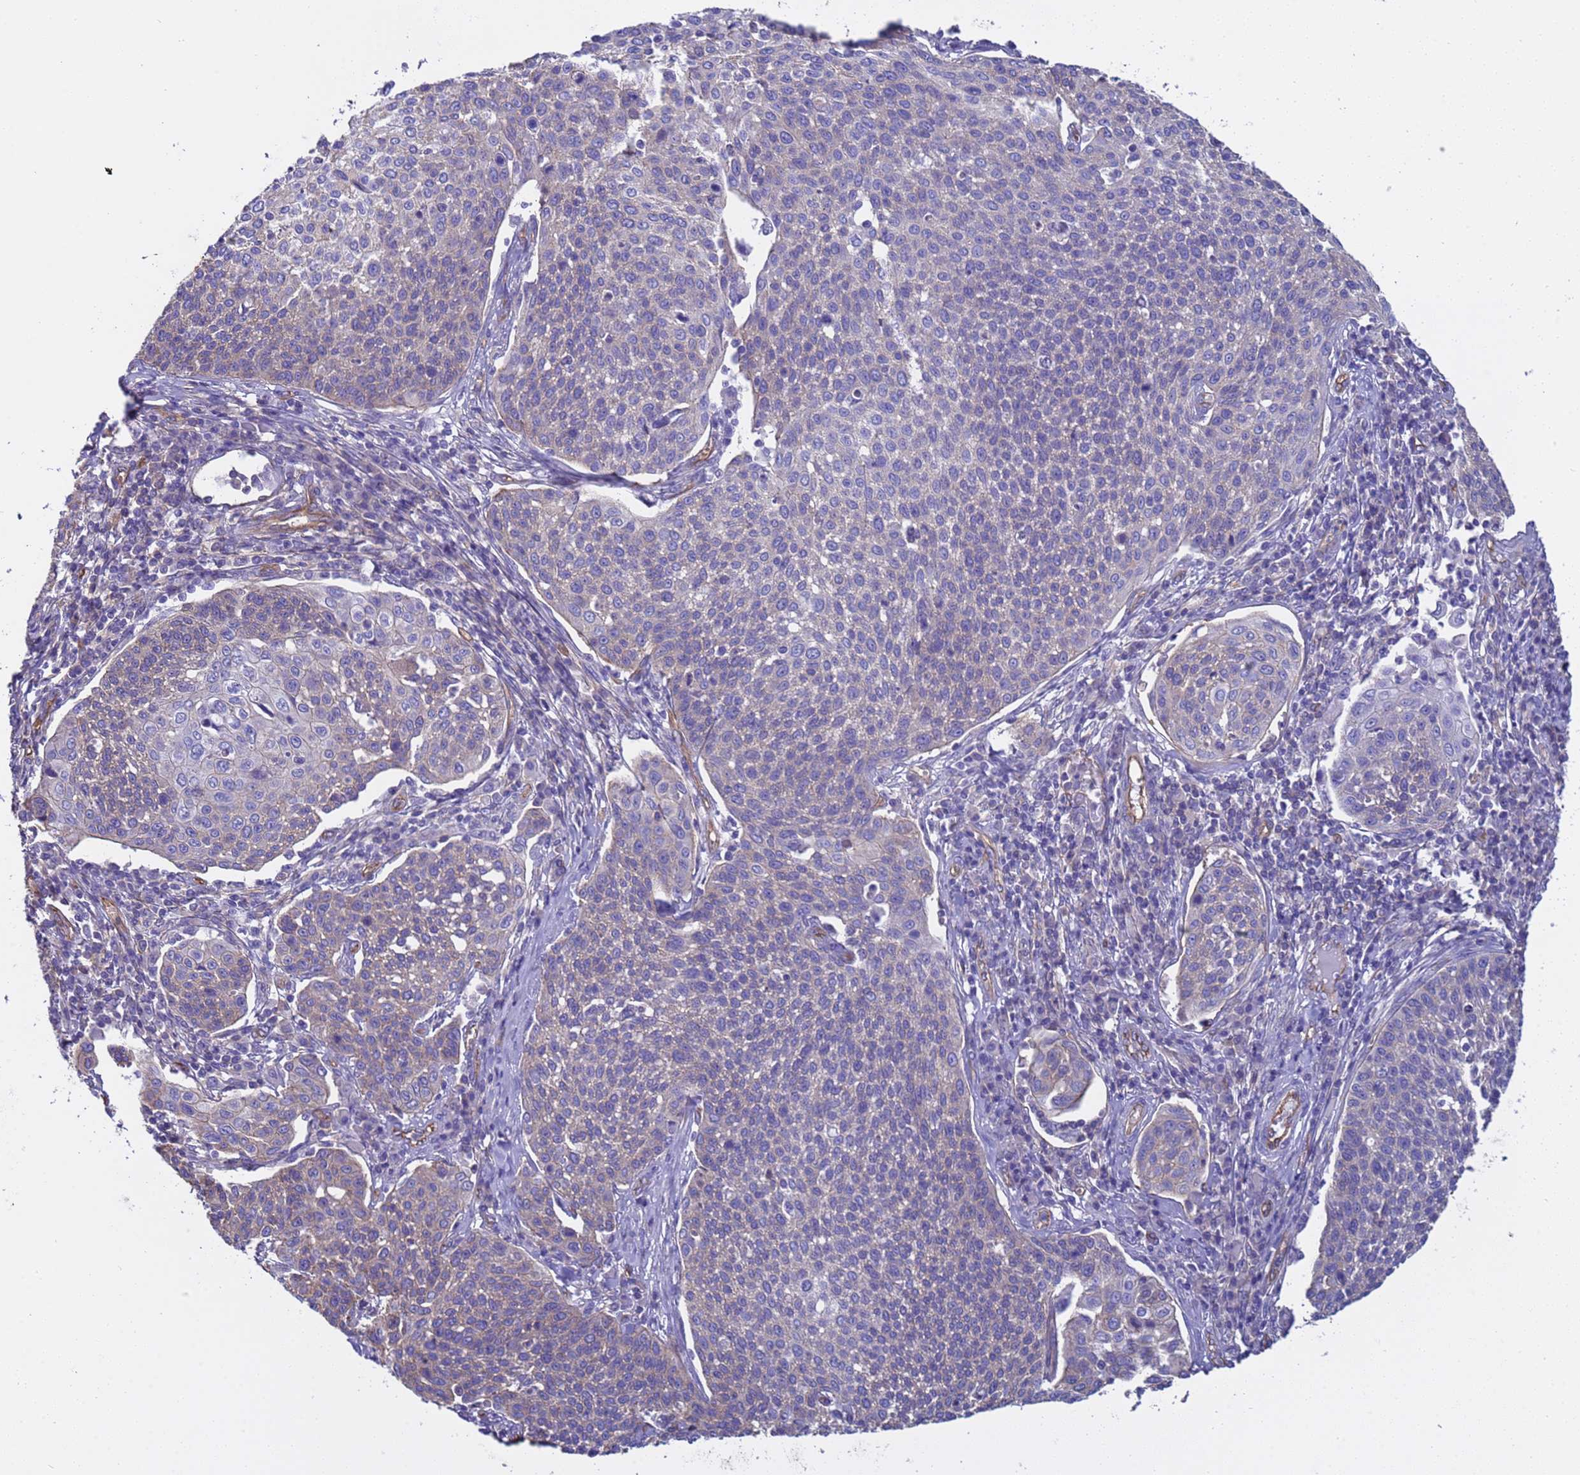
{"staining": {"intensity": "negative", "quantity": "none", "location": "none"}, "tissue": "cervical cancer", "cell_type": "Tumor cells", "image_type": "cancer", "snomed": [{"axis": "morphology", "description": "Squamous cell carcinoma, NOS"}, {"axis": "topography", "description": "Cervix"}], "caption": "IHC photomicrograph of human cervical cancer stained for a protein (brown), which displays no expression in tumor cells.", "gene": "ZNF248", "patient": {"sex": "female", "age": 34}}